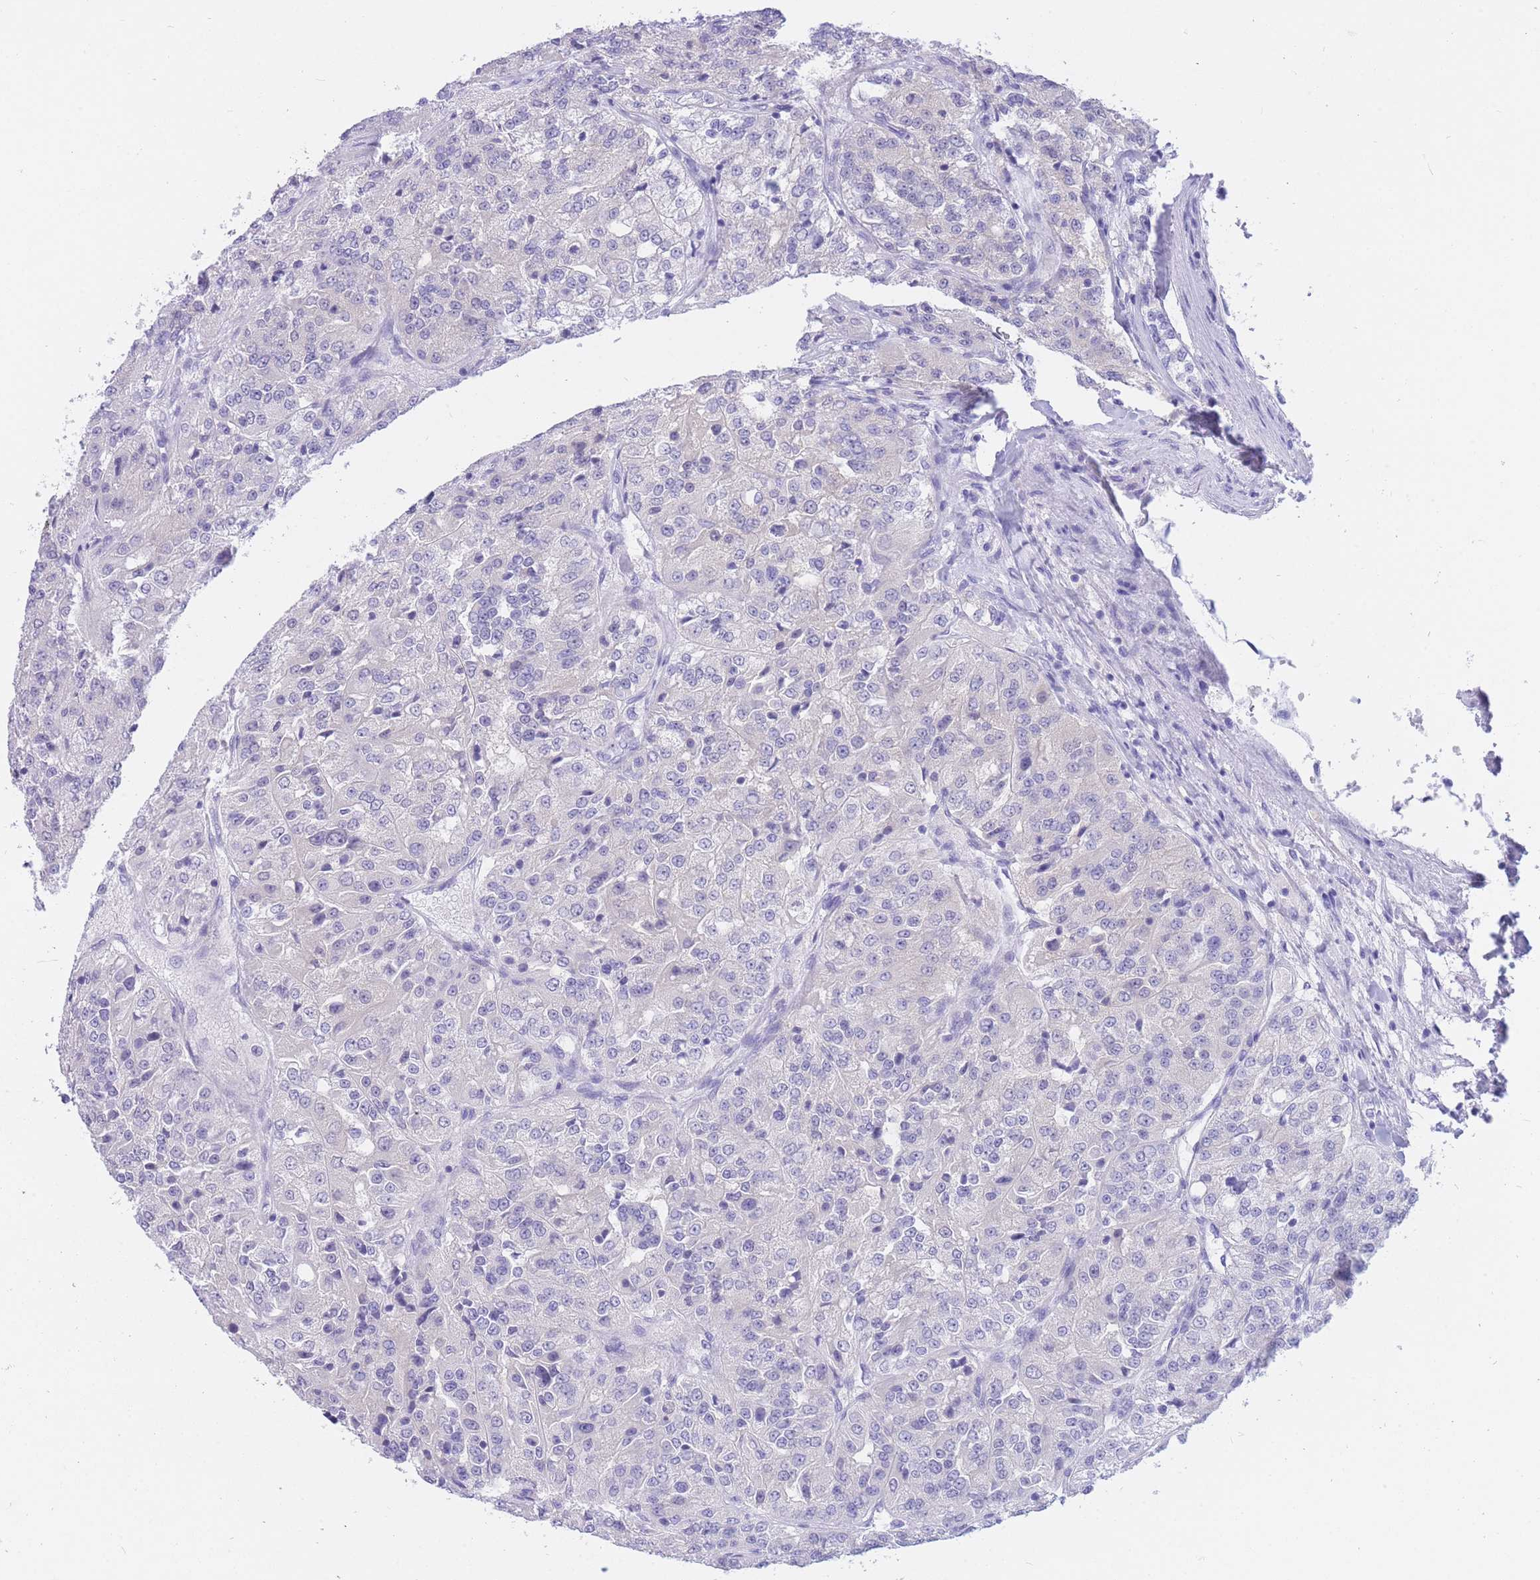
{"staining": {"intensity": "negative", "quantity": "none", "location": "none"}, "tissue": "renal cancer", "cell_type": "Tumor cells", "image_type": "cancer", "snomed": [{"axis": "morphology", "description": "Adenocarcinoma, NOS"}, {"axis": "topography", "description": "Kidney"}], "caption": "This histopathology image is of renal cancer stained with IHC to label a protein in brown with the nuclei are counter-stained blue. There is no staining in tumor cells.", "gene": "SULT1A1", "patient": {"sex": "female", "age": 63}}